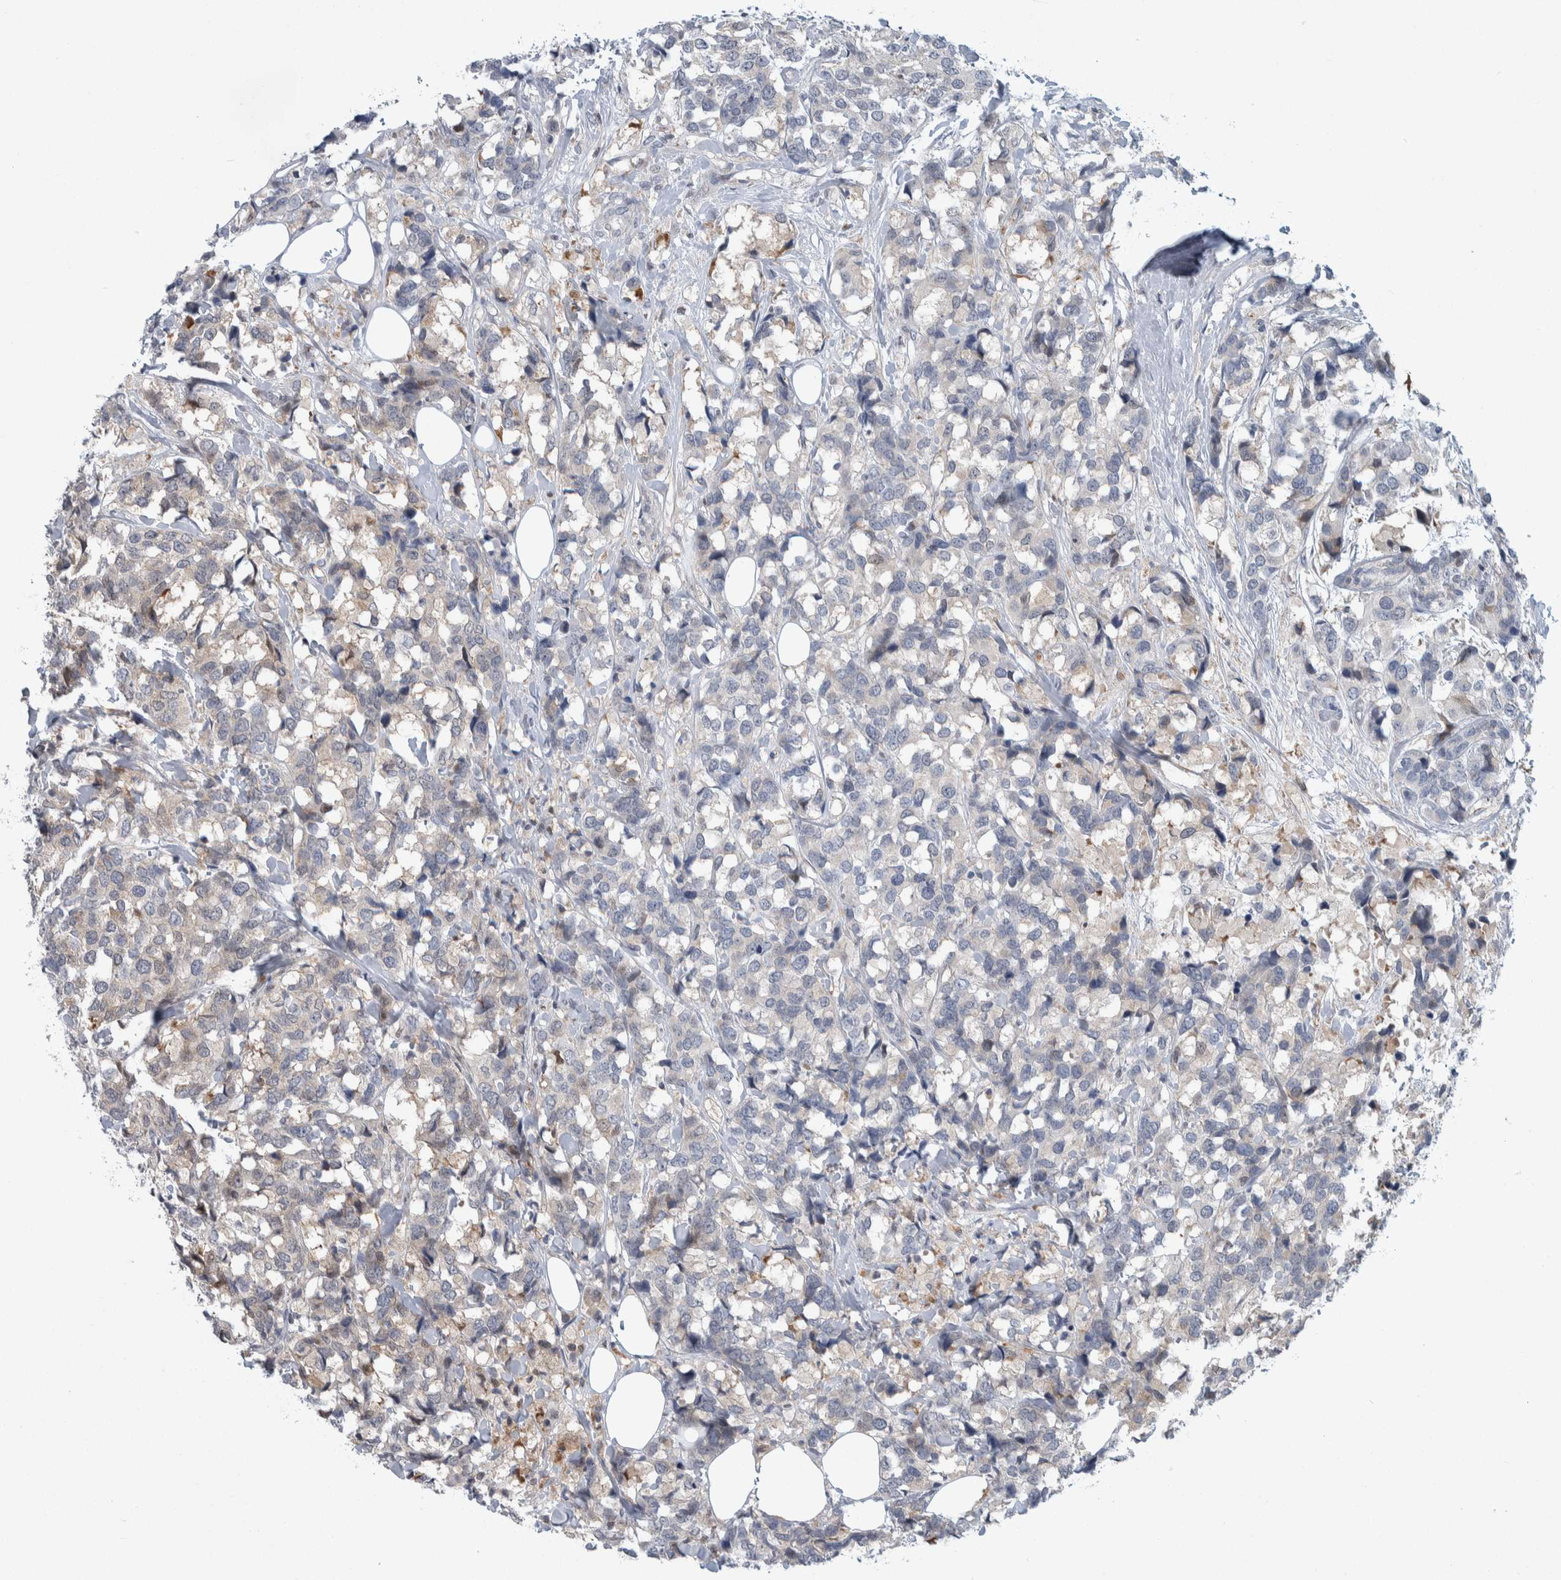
{"staining": {"intensity": "negative", "quantity": "none", "location": "none"}, "tissue": "breast cancer", "cell_type": "Tumor cells", "image_type": "cancer", "snomed": [{"axis": "morphology", "description": "Lobular carcinoma"}, {"axis": "topography", "description": "Breast"}], "caption": "Immunohistochemistry (IHC) micrograph of breast cancer (lobular carcinoma) stained for a protein (brown), which reveals no staining in tumor cells.", "gene": "PTPA", "patient": {"sex": "female", "age": 59}}